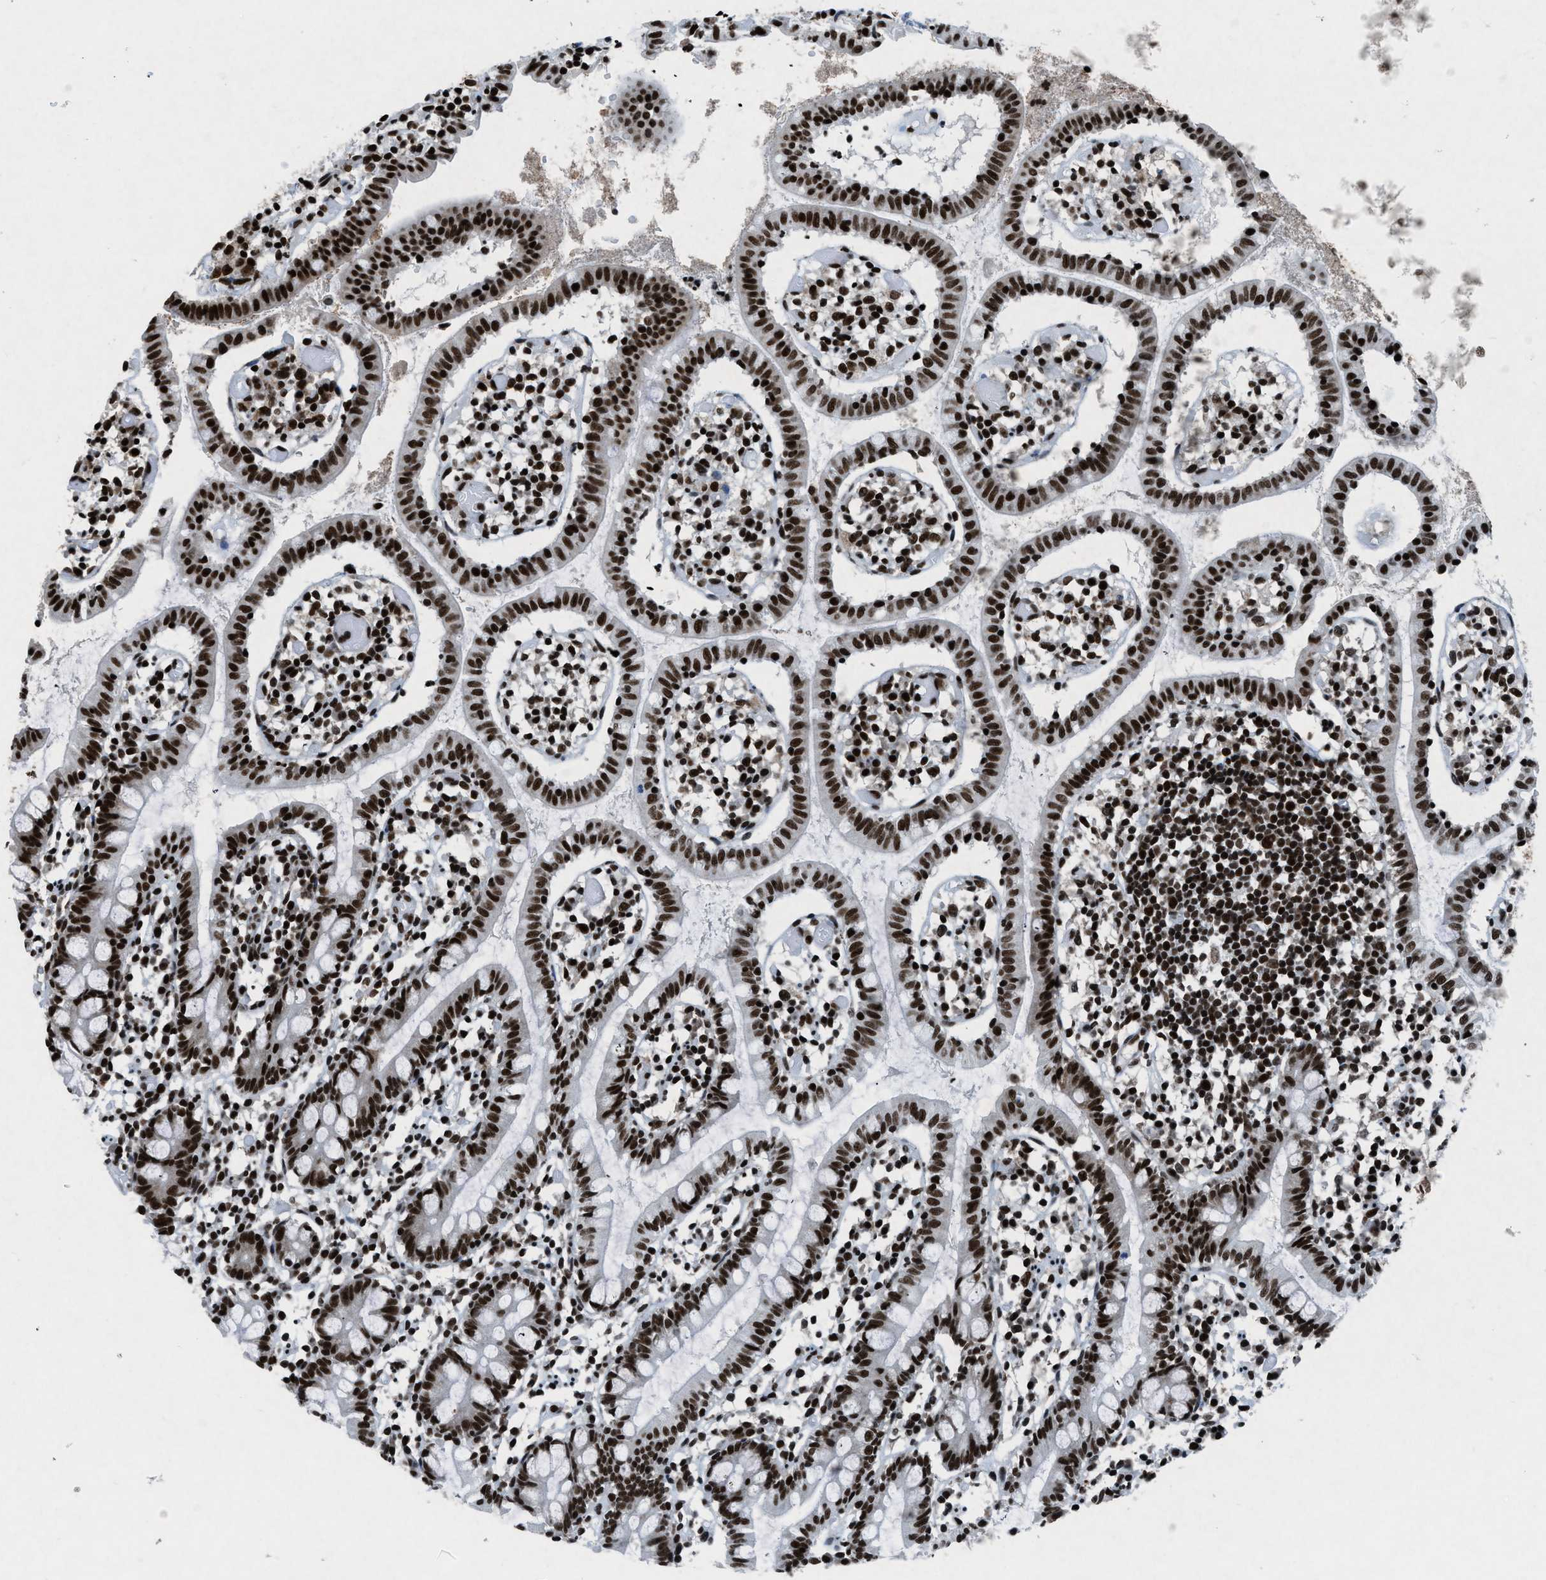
{"staining": {"intensity": "strong", "quantity": ">75%", "location": "nuclear"}, "tissue": "small intestine", "cell_type": "Glandular cells", "image_type": "normal", "snomed": [{"axis": "morphology", "description": "Normal tissue, NOS"}, {"axis": "morphology", "description": "Cystadenocarcinoma, serous, Metastatic site"}, {"axis": "topography", "description": "Small intestine"}], "caption": "Small intestine stained with DAB (3,3'-diaminobenzidine) immunohistochemistry (IHC) exhibits high levels of strong nuclear expression in approximately >75% of glandular cells.", "gene": "NXF1", "patient": {"sex": "female", "age": 61}}